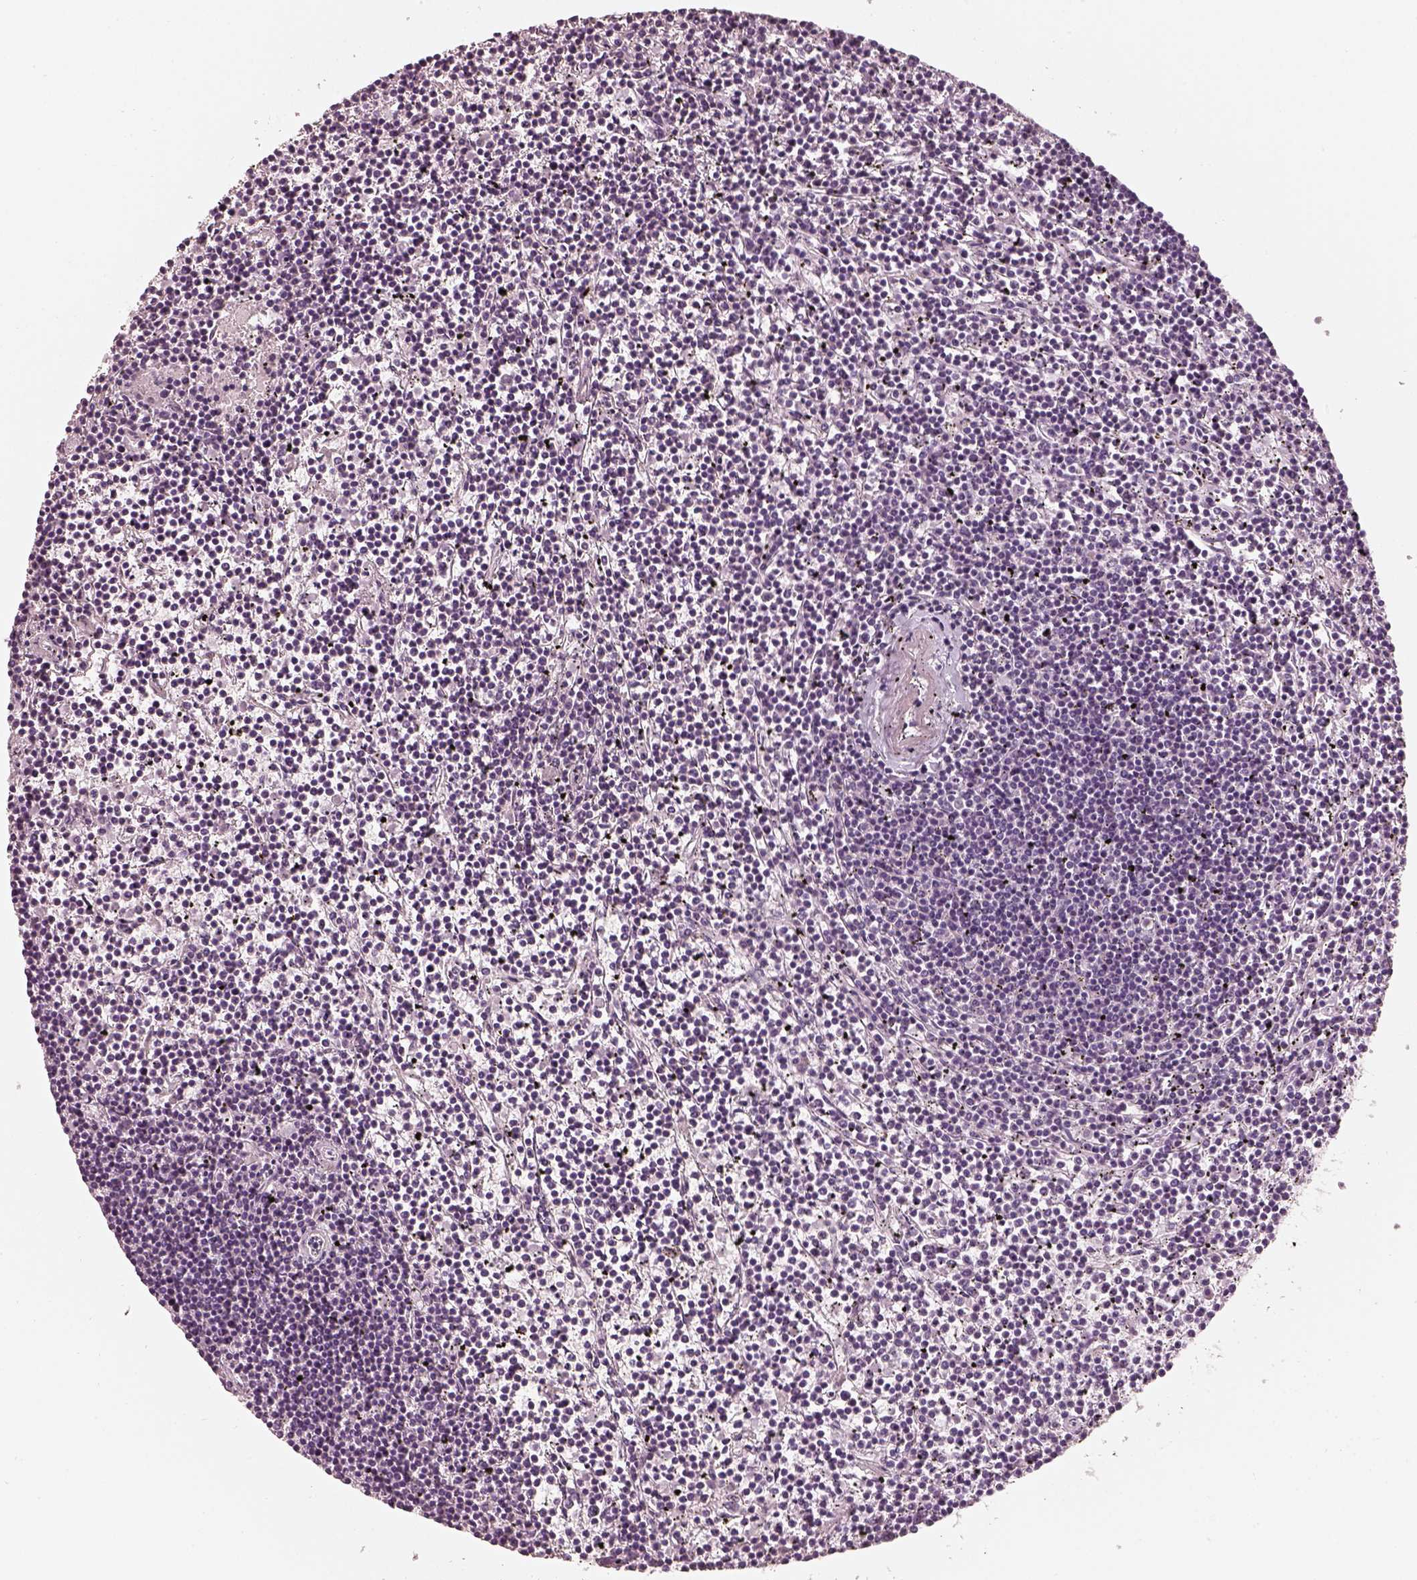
{"staining": {"intensity": "negative", "quantity": "none", "location": "none"}, "tissue": "lymphoma", "cell_type": "Tumor cells", "image_type": "cancer", "snomed": [{"axis": "morphology", "description": "Malignant lymphoma, non-Hodgkin's type, Low grade"}, {"axis": "topography", "description": "Spleen"}], "caption": "Micrograph shows no significant protein expression in tumor cells of malignant lymphoma, non-Hodgkin's type (low-grade). (IHC, brightfield microscopy, high magnification).", "gene": "R3HDML", "patient": {"sex": "female", "age": 19}}